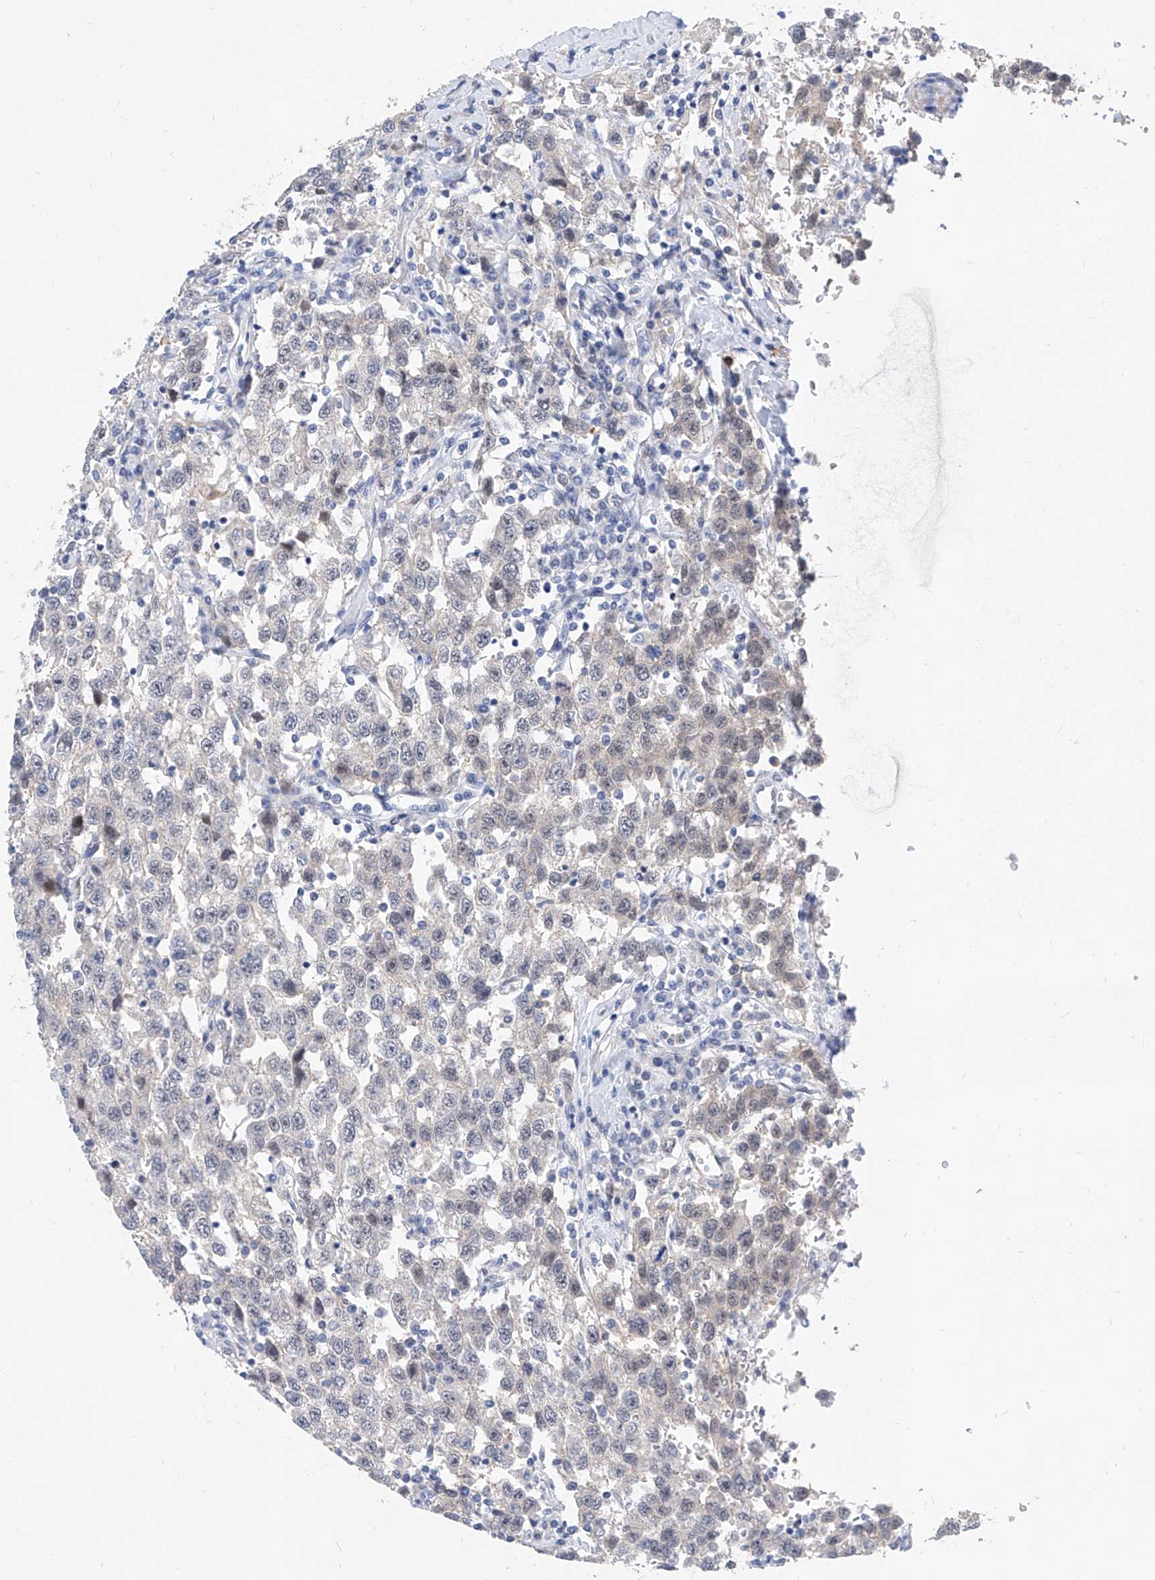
{"staining": {"intensity": "negative", "quantity": "none", "location": "none"}, "tissue": "testis cancer", "cell_type": "Tumor cells", "image_type": "cancer", "snomed": [{"axis": "morphology", "description": "Seminoma, NOS"}, {"axis": "topography", "description": "Testis"}], "caption": "This is an immunohistochemistry (IHC) micrograph of human testis cancer (seminoma). There is no positivity in tumor cells.", "gene": "BPTF", "patient": {"sex": "male", "age": 41}}